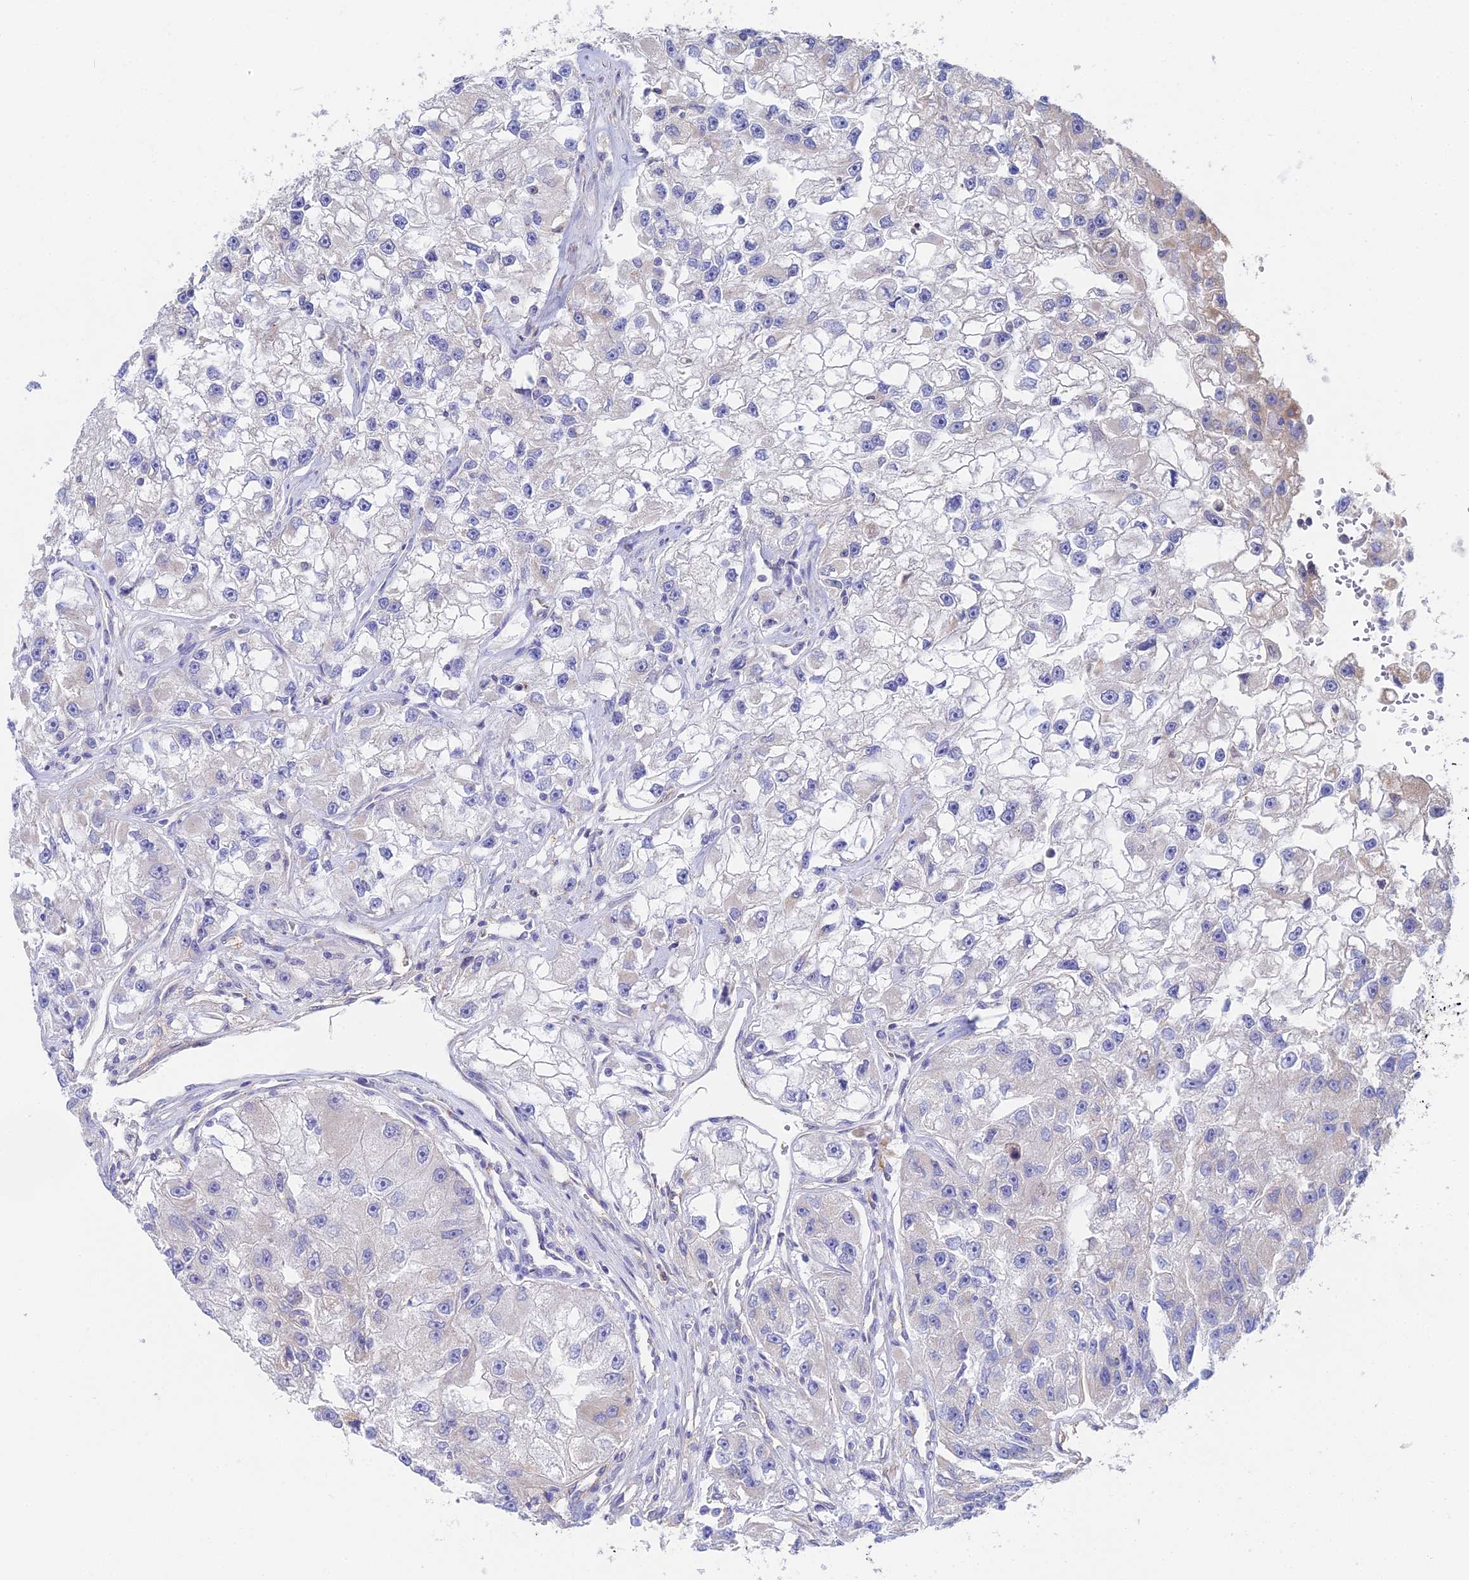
{"staining": {"intensity": "negative", "quantity": "none", "location": "none"}, "tissue": "renal cancer", "cell_type": "Tumor cells", "image_type": "cancer", "snomed": [{"axis": "morphology", "description": "Adenocarcinoma, NOS"}, {"axis": "topography", "description": "Kidney"}], "caption": "Human renal adenocarcinoma stained for a protein using IHC shows no staining in tumor cells.", "gene": "DNAH14", "patient": {"sex": "male", "age": 63}}